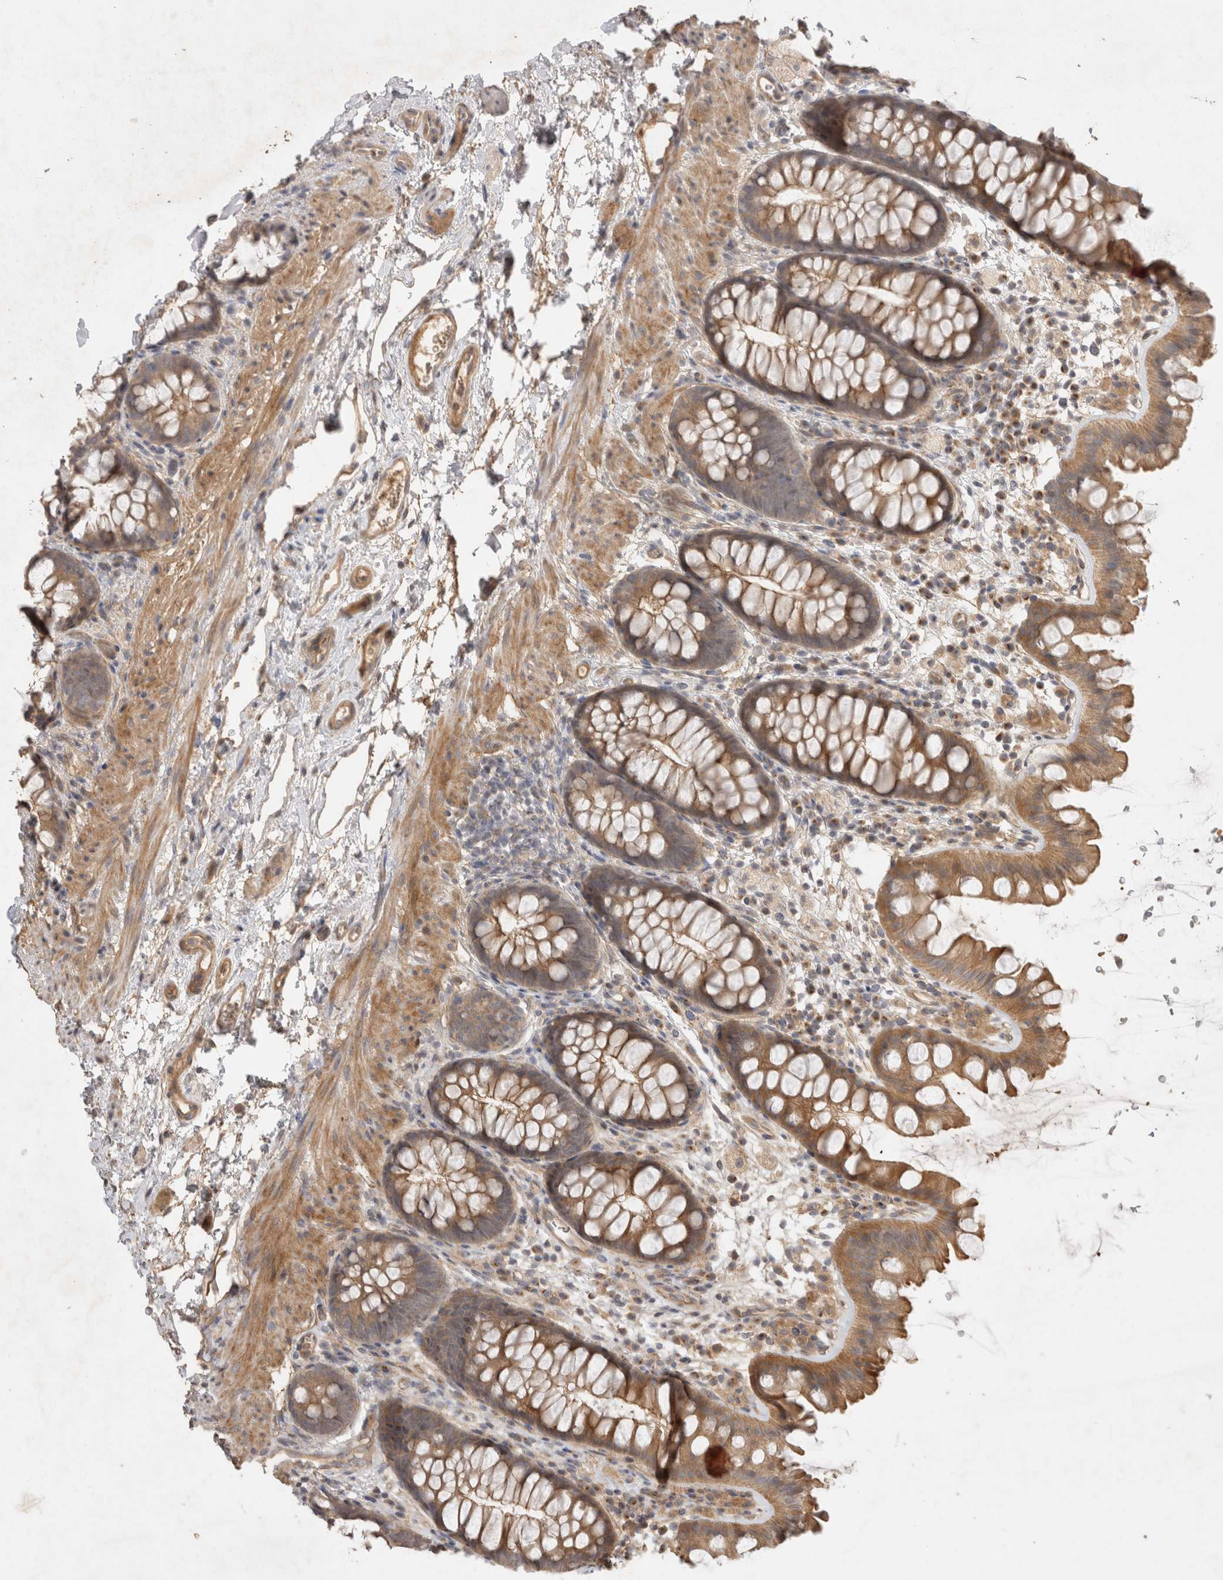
{"staining": {"intensity": "moderate", "quantity": ">75%", "location": "cytoplasmic/membranous"}, "tissue": "colon", "cell_type": "Endothelial cells", "image_type": "normal", "snomed": [{"axis": "morphology", "description": "Normal tissue, NOS"}, {"axis": "topography", "description": "Colon"}], "caption": "Immunohistochemical staining of benign human colon exhibits medium levels of moderate cytoplasmic/membranous positivity in approximately >75% of endothelial cells.", "gene": "PPP1R42", "patient": {"sex": "female", "age": 62}}